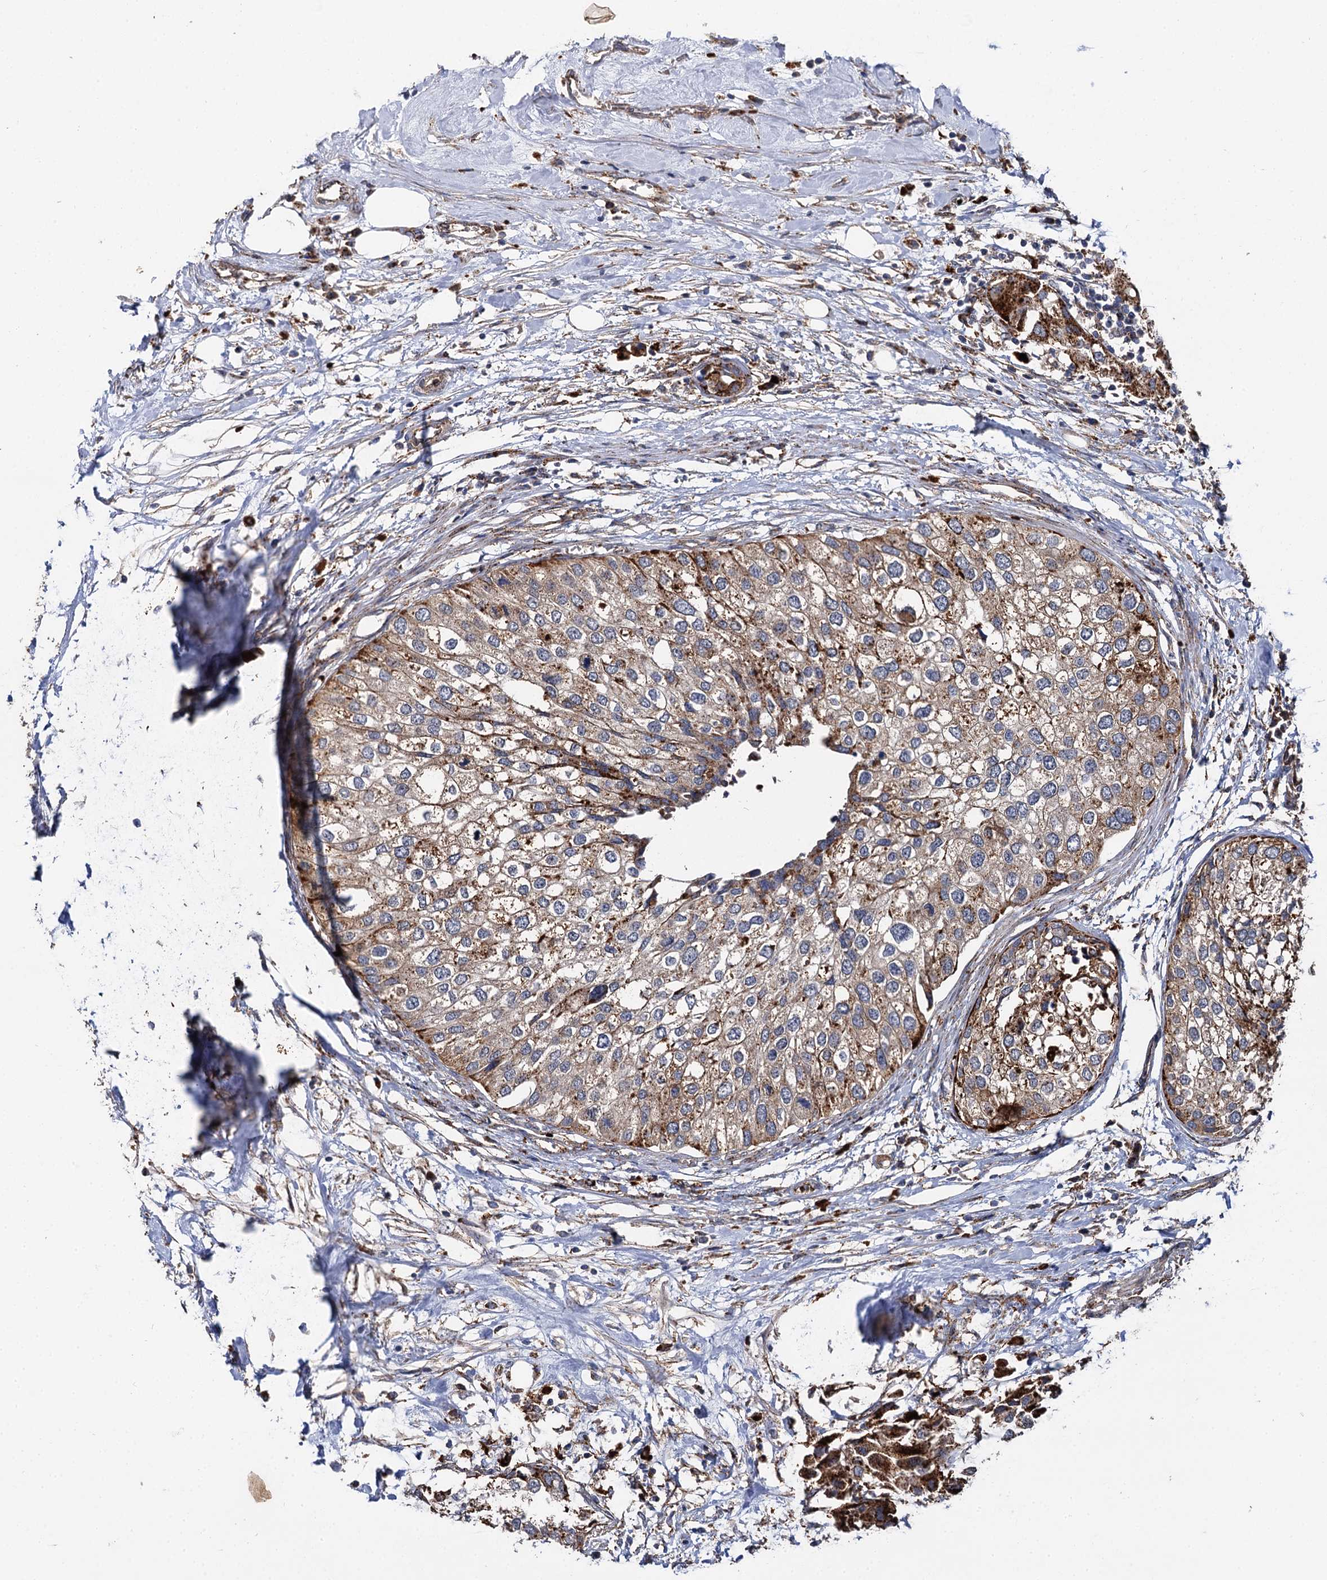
{"staining": {"intensity": "moderate", "quantity": ">75%", "location": "cytoplasmic/membranous"}, "tissue": "urothelial cancer", "cell_type": "Tumor cells", "image_type": "cancer", "snomed": [{"axis": "morphology", "description": "Urothelial carcinoma, High grade"}, {"axis": "topography", "description": "Urinary bladder"}], "caption": "This is an image of immunohistochemistry (IHC) staining of urothelial carcinoma (high-grade), which shows moderate expression in the cytoplasmic/membranous of tumor cells.", "gene": "GBA1", "patient": {"sex": "male", "age": 64}}